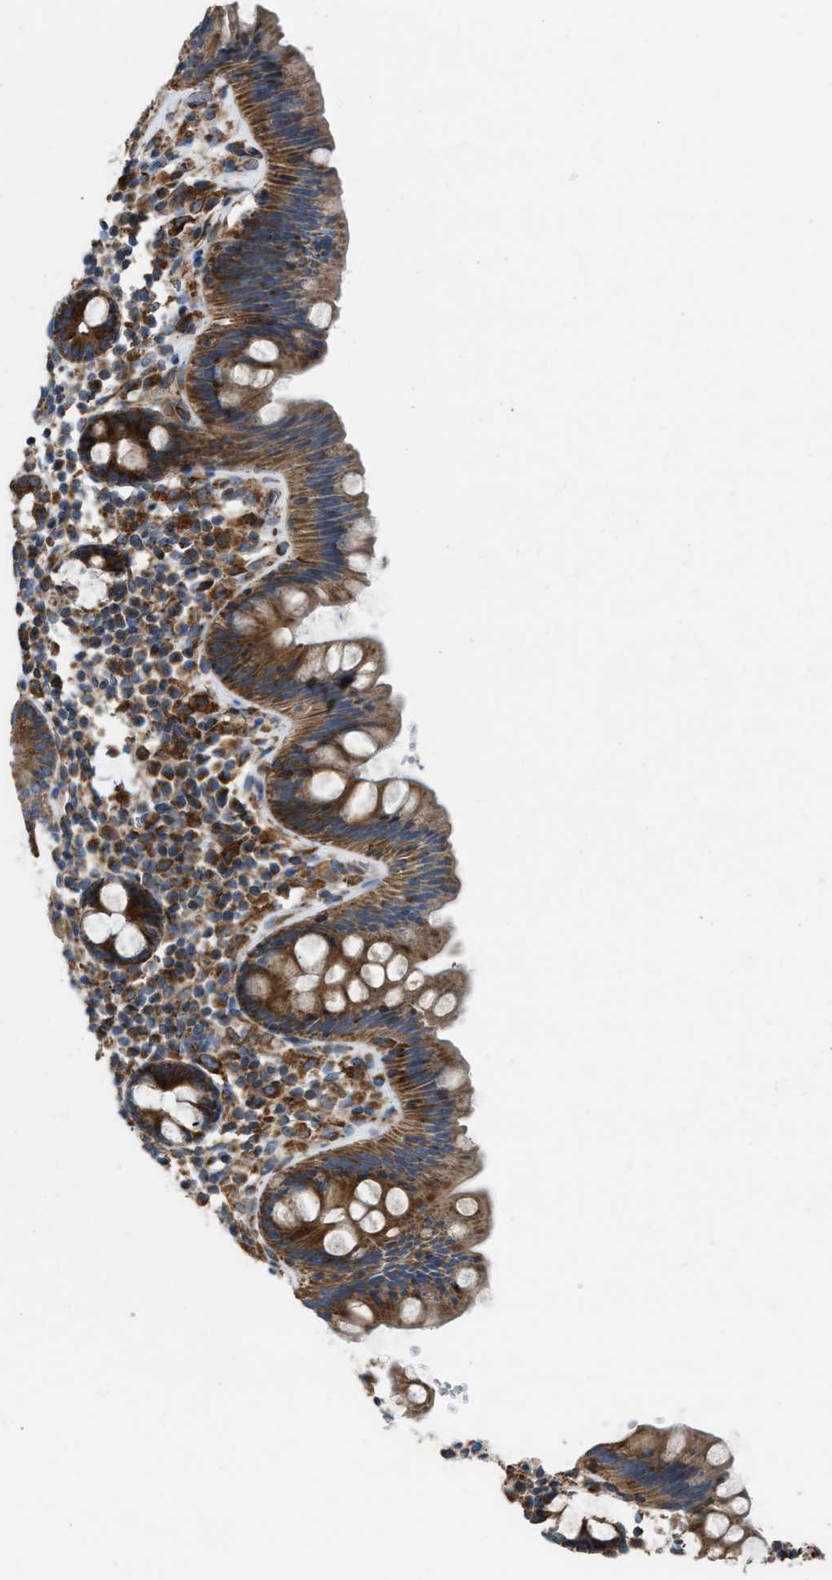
{"staining": {"intensity": "moderate", "quantity": "25%-75%", "location": "cytoplasmic/membranous"}, "tissue": "colon", "cell_type": "Endothelial cells", "image_type": "normal", "snomed": [{"axis": "morphology", "description": "Normal tissue, NOS"}, {"axis": "topography", "description": "Colon"}], "caption": "An IHC histopathology image of benign tissue is shown. Protein staining in brown highlights moderate cytoplasmic/membranous positivity in colon within endothelial cells.", "gene": "SLC10A3", "patient": {"sex": "female", "age": 80}}